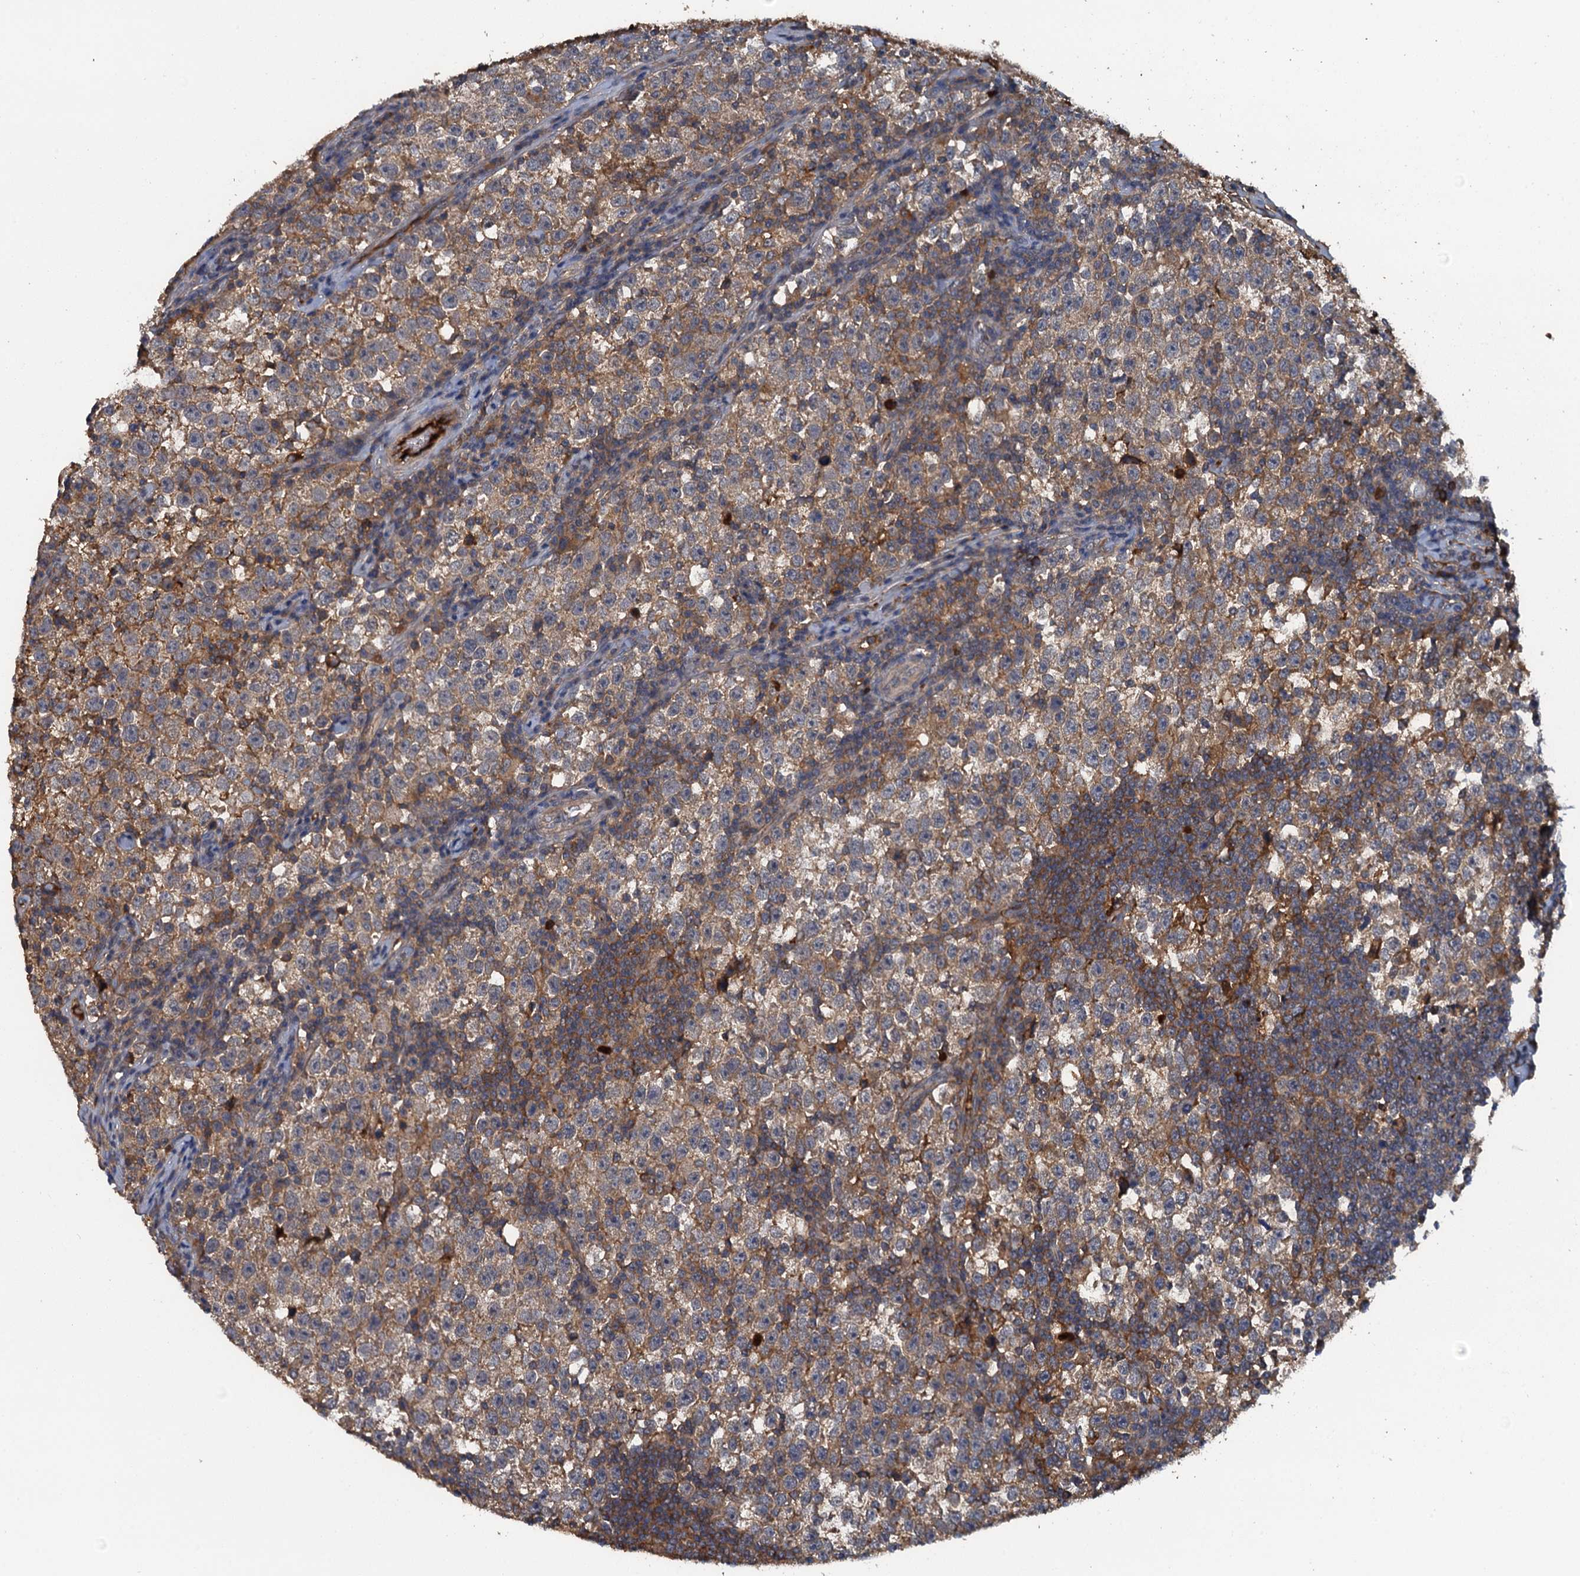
{"staining": {"intensity": "moderate", "quantity": "<25%", "location": "cytoplasmic/membranous"}, "tissue": "testis cancer", "cell_type": "Tumor cells", "image_type": "cancer", "snomed": [{"axis": "morphology", "description": "Normal tissue, NOS"}, {"axis": "morphology", "description": "Seminoma, NOS"}, {"axis": "topography", "description": "Testis"}], "caption": "Human seminoma (testis) stained with a protein marker shows moderate staining in tumor cells.", "gene": "HAPLN3", "patient": {"sex": "male", "age": 43}}